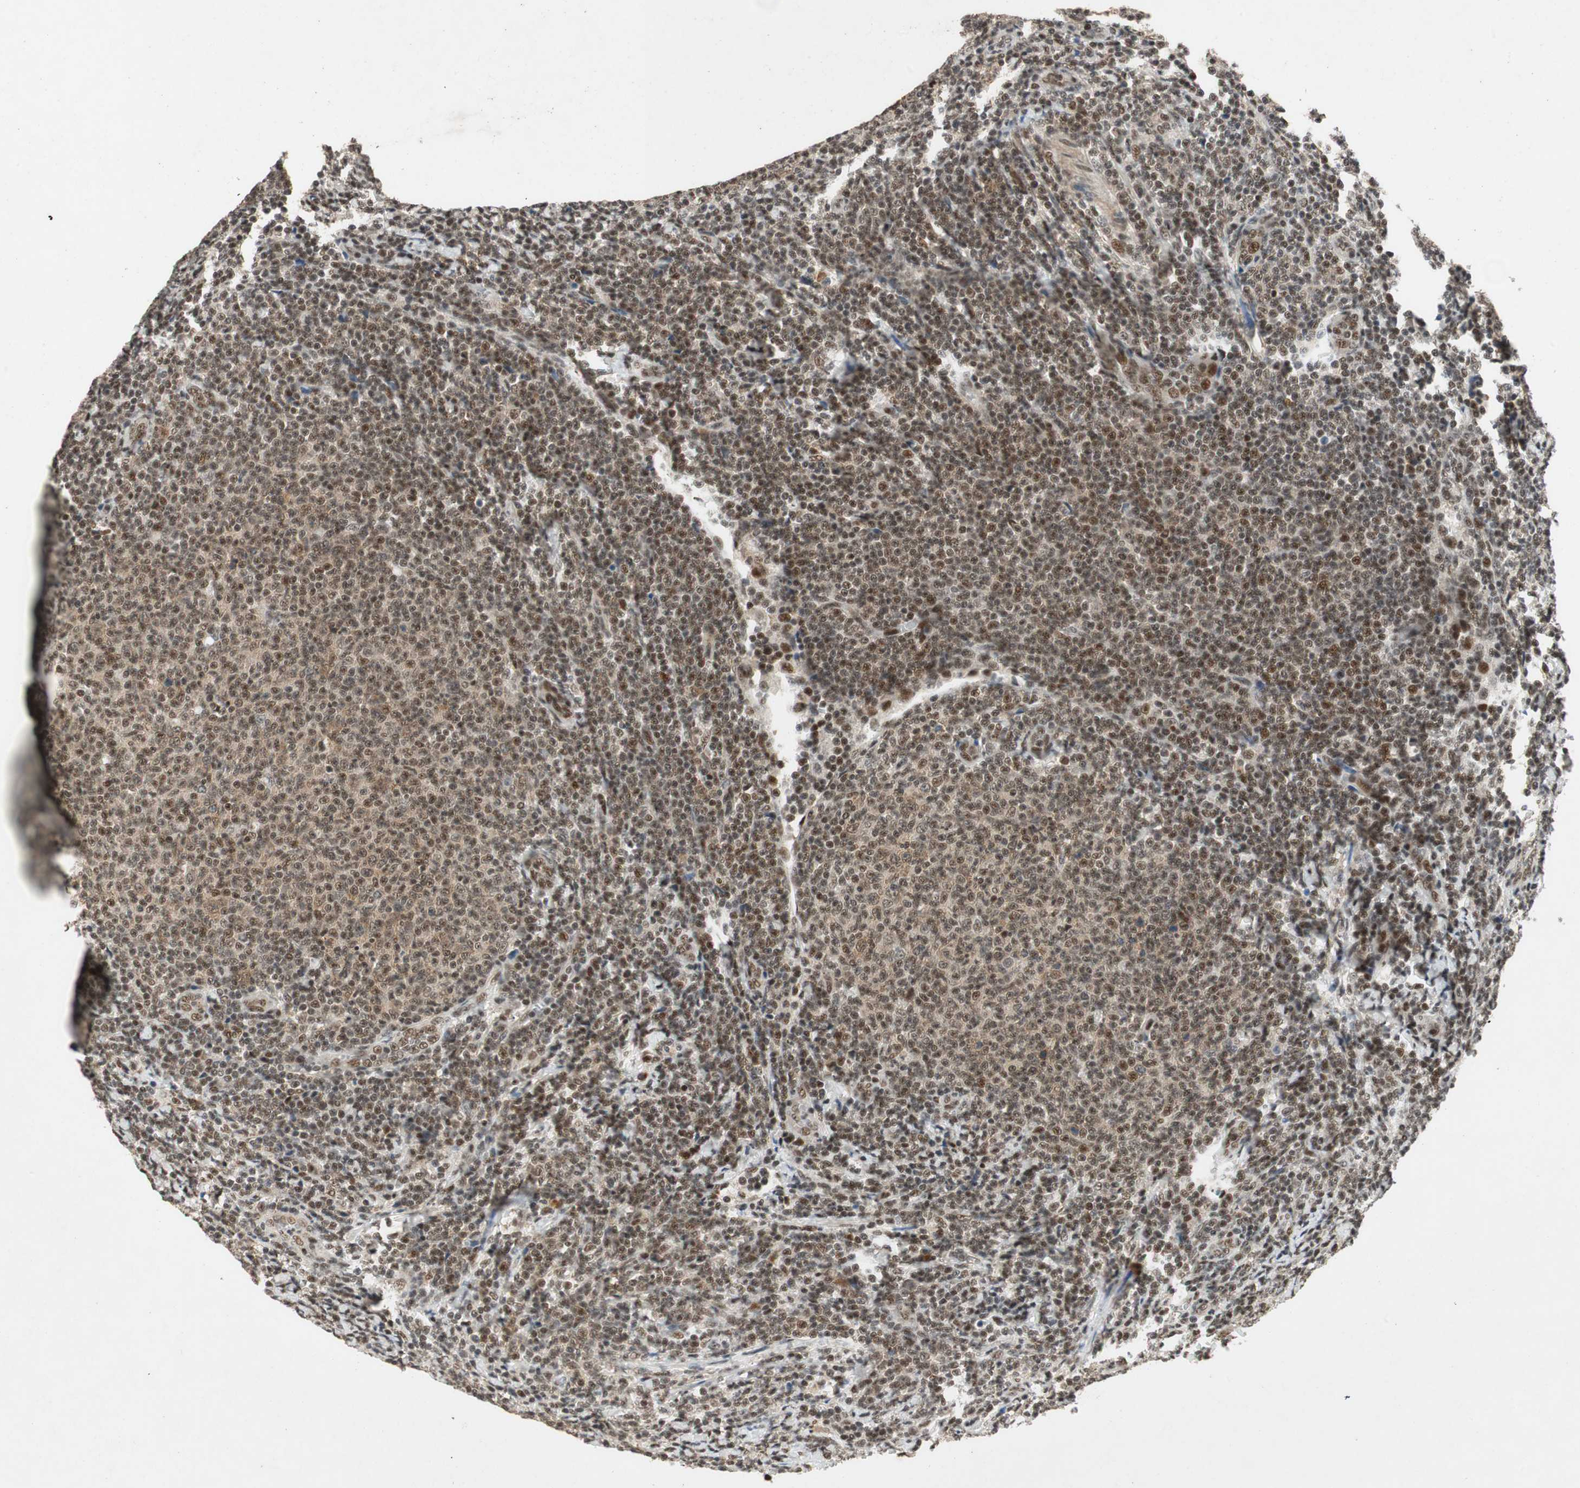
{"staining": {"intensity": "moderate", "quantity": ">75%", "location": "nuclear"}, "tissue": "lymphoma", "cell_type": "Tumor cells", "image_type": "cancer", "snomed": [{"axis": "morphology", "description": "Malignant lymphoma, non-Hodgkin's type, Low grade"}, {"axis": "topography", "description": "Lymph node"}], "caption": "Immunohistochemistry image of neoplastic tissue: malignant lymphoma, non-Hodgkin's type (low-grade) stained using IHC exhibits medium levels of moderate protein expression localized specifically in the nuclear of tumor cells, appearing as a nuclear brown color.", "gene": "NCBP3", "patient": {"sex": "male", "age": 66}}